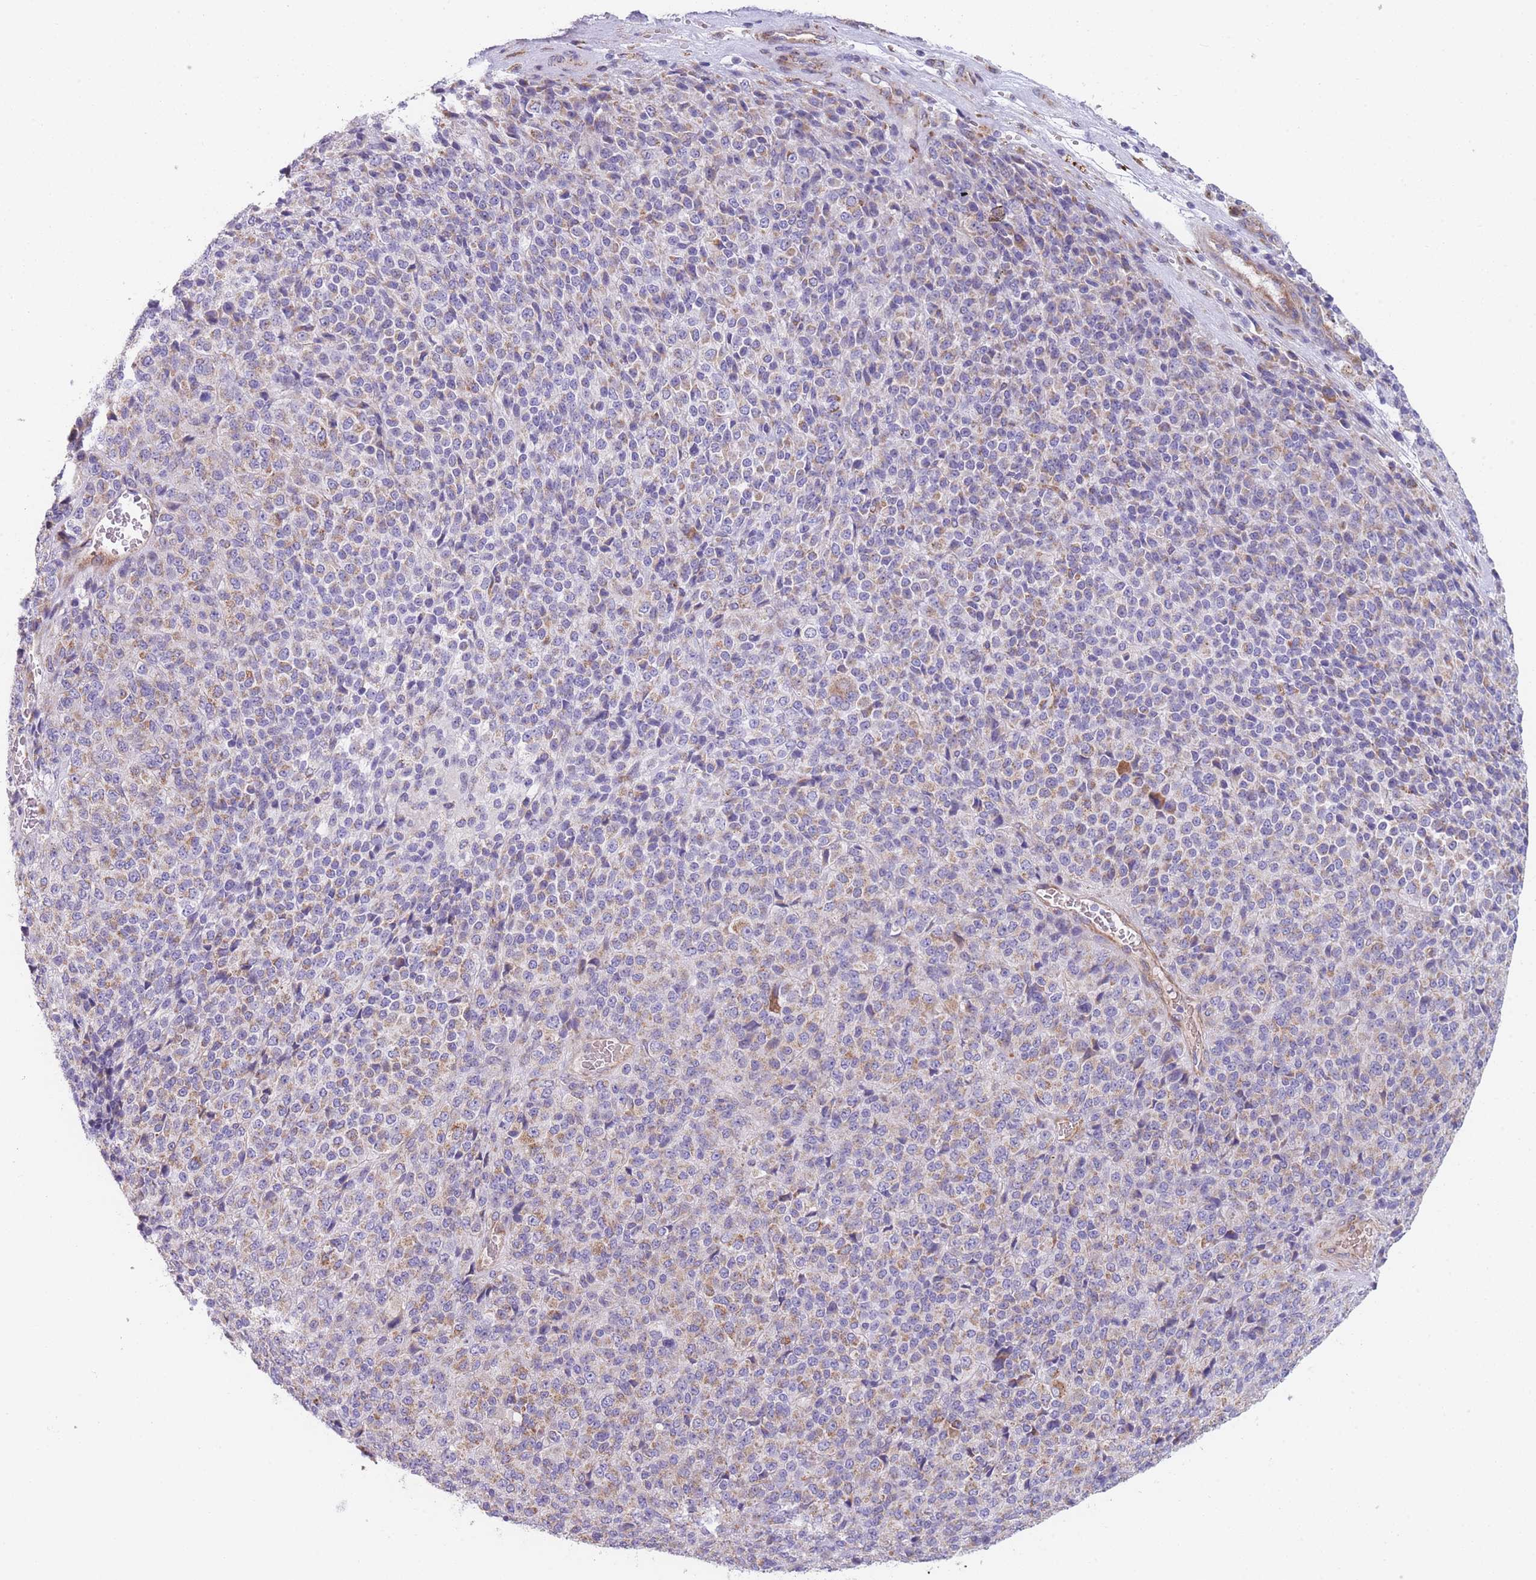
{"staining": {"intensity": "negative", "quantity": "none", "location": "none"}, "tissue": "melanoma", "cell_type": "Tumor cells", "image_type": "cancer", "snomed": [{"axis": "morphology", "description": "Malignant melanoma, Metastatic site"}, {"axis": "topography", "description": "Brain"}], "caption": "An immunohistochemistry photomicrograph of melanoma is shown. There is no staining in tumor cells of melanoma.", "gene": "SMPD4", "patient": {"sex": "female", "age": 56}}